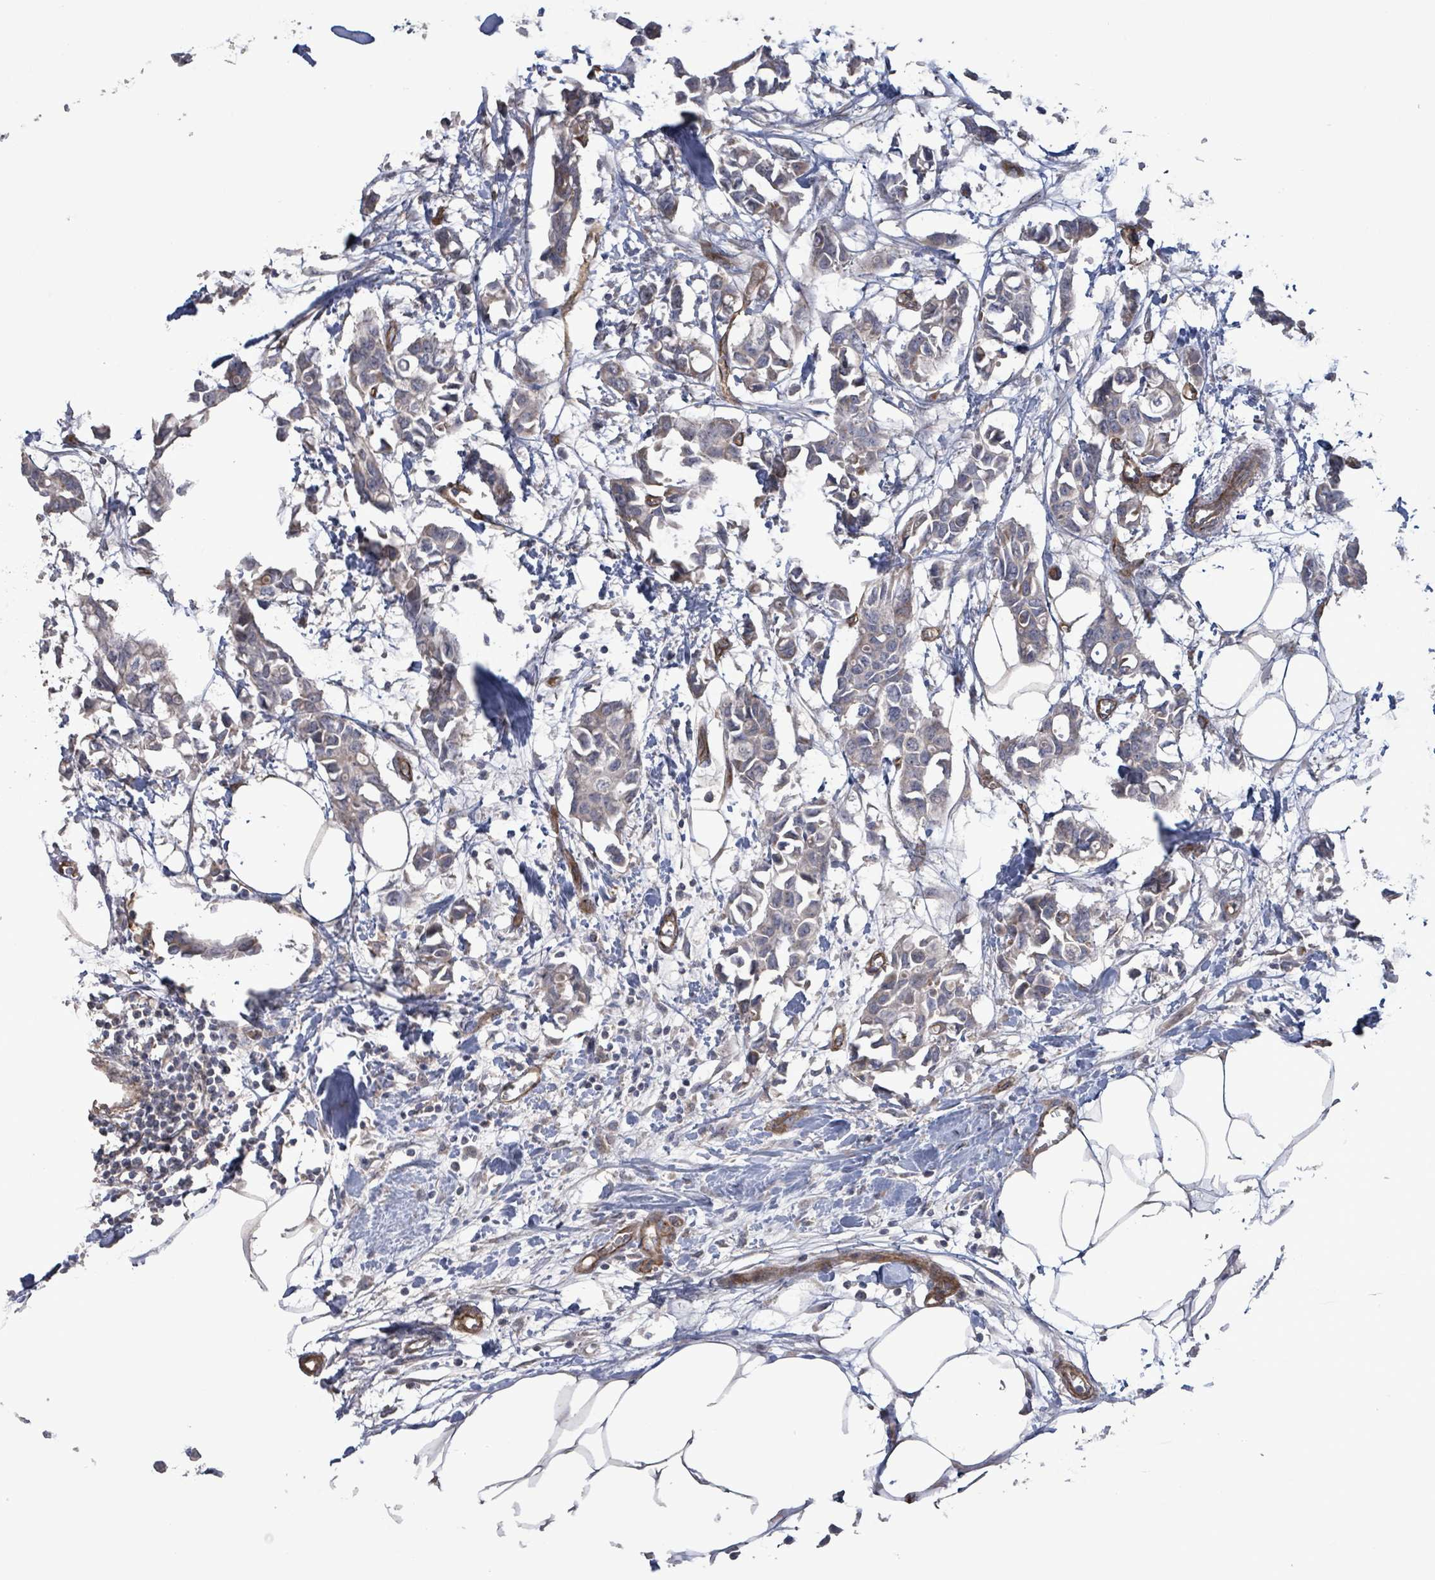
{"staining": {"intensity": "negative", "quantity": "none", "location": "none"}, "tissue": "breast cancer", "cell_type": "Tumor cells", "image_type": "cancer", "snomed": [{"axis": "morphology", "description": "Duct carcinoma"}, {"axis": "topography", "description": "Breast"}], "caption": "DAB (3,3'-diaminobenzidine) immunohistochemical staining of human infiltrating ductal carcinoma (breast) displays no significant expression in tumor cells.", "gene": "KANK3", "patient": {"sex": "female", "age": 41}}